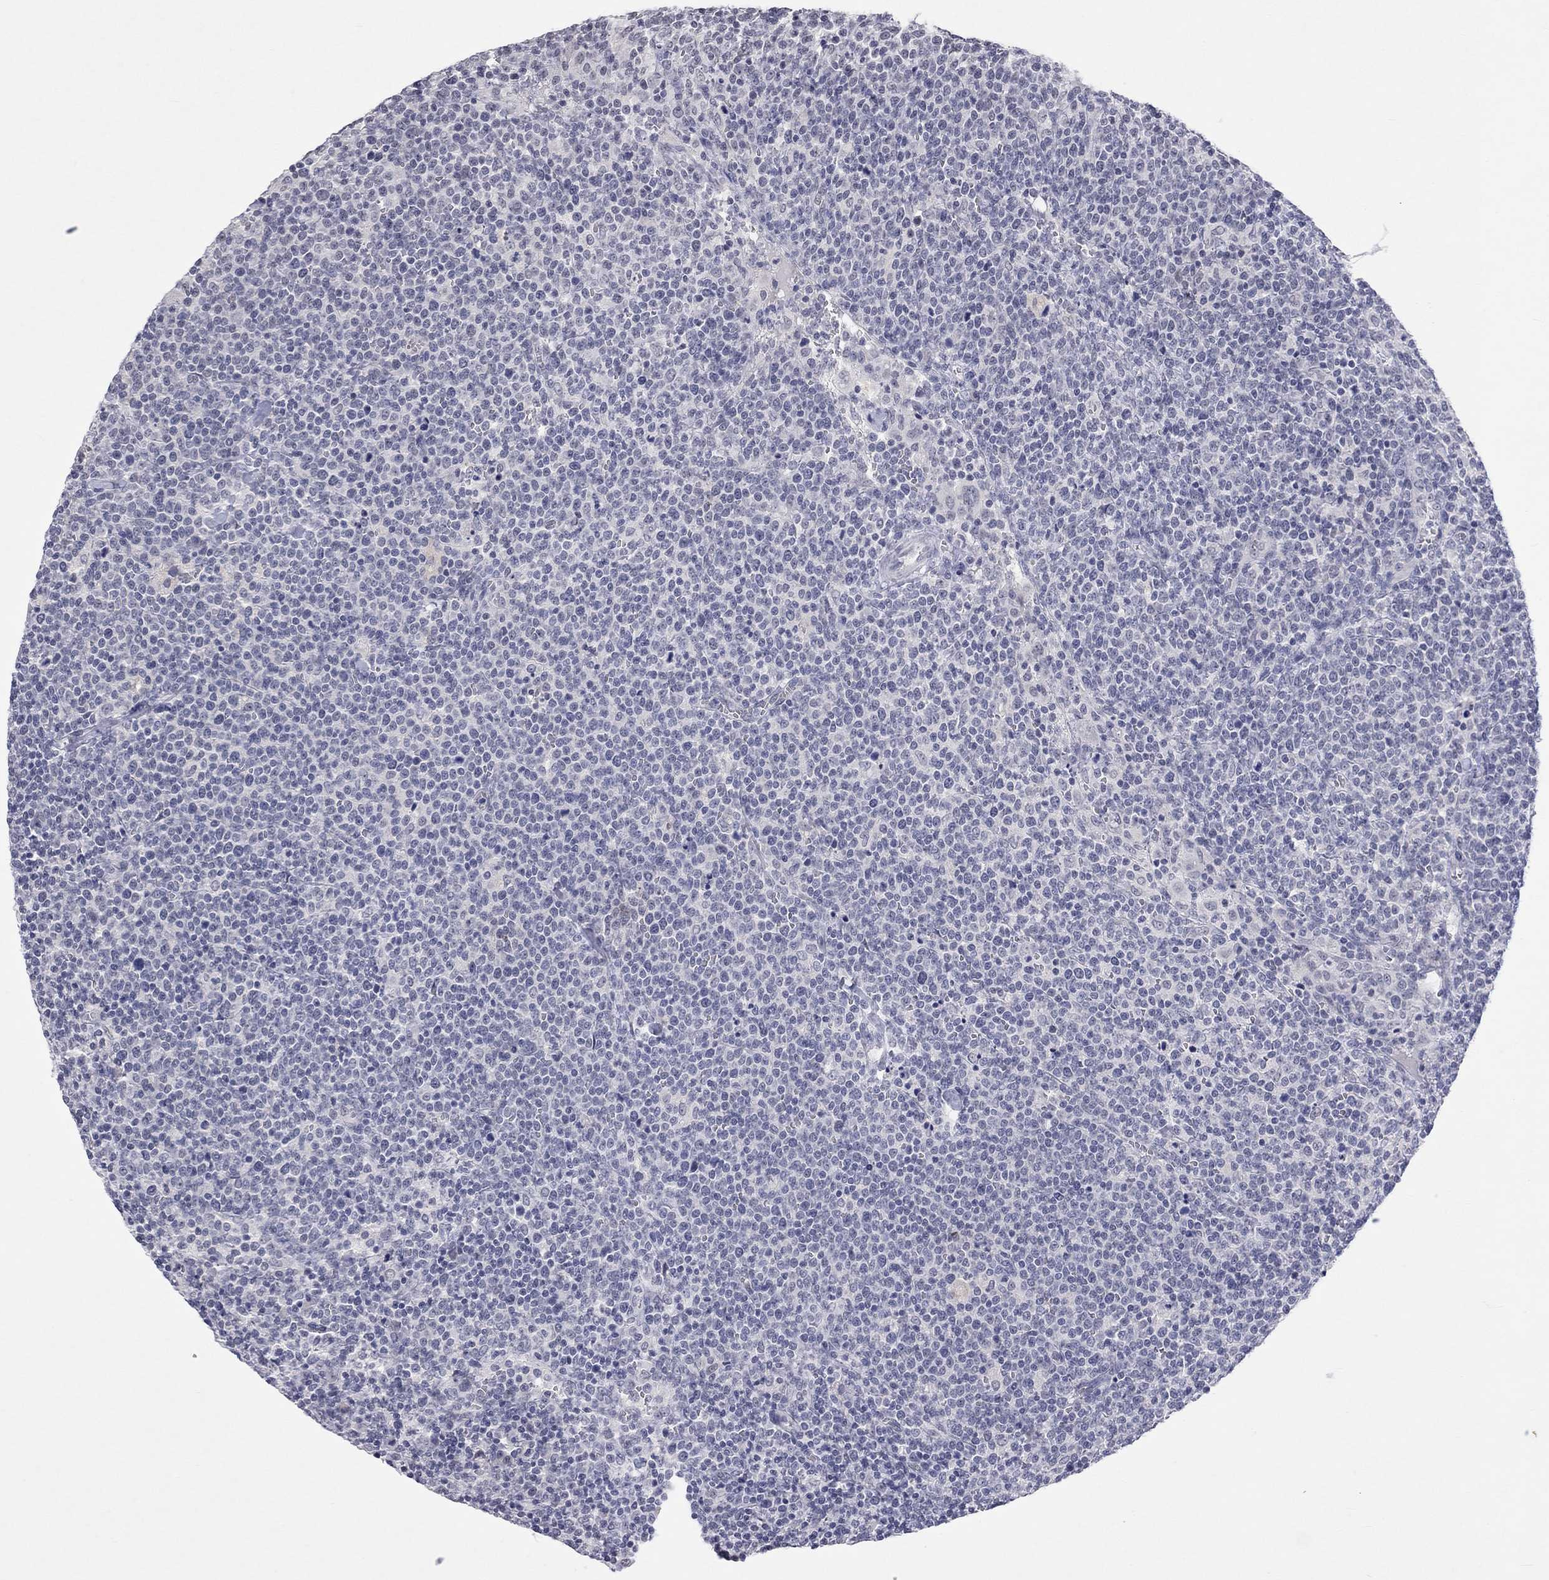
{"staining": {"intensity": "negative", "quantity": "none", "location": "none"}, "tissue": "lymphoma", "cell_type": "Tumor cells", "image_type": "cancer", "snomed": [{"axis": "morphology", "description": "Malignant lymphoma, non-Hodgkin's type, High grade"}, {"axis": "topography", "description": "Lymph node"}], "caption": "DAB immunohistochemical staining of malignant lymphoma, non-Hodgkin's type (high-grade) displays no significant staining in tumor cells. (Stains: DAB immunohistochemistry (IHC) with hematoxylin counter stain, Microscopy: brightfield microscopy at high magnification).", "gene": "TMEM143", "patient": {"sex": "male", "age": 61}}